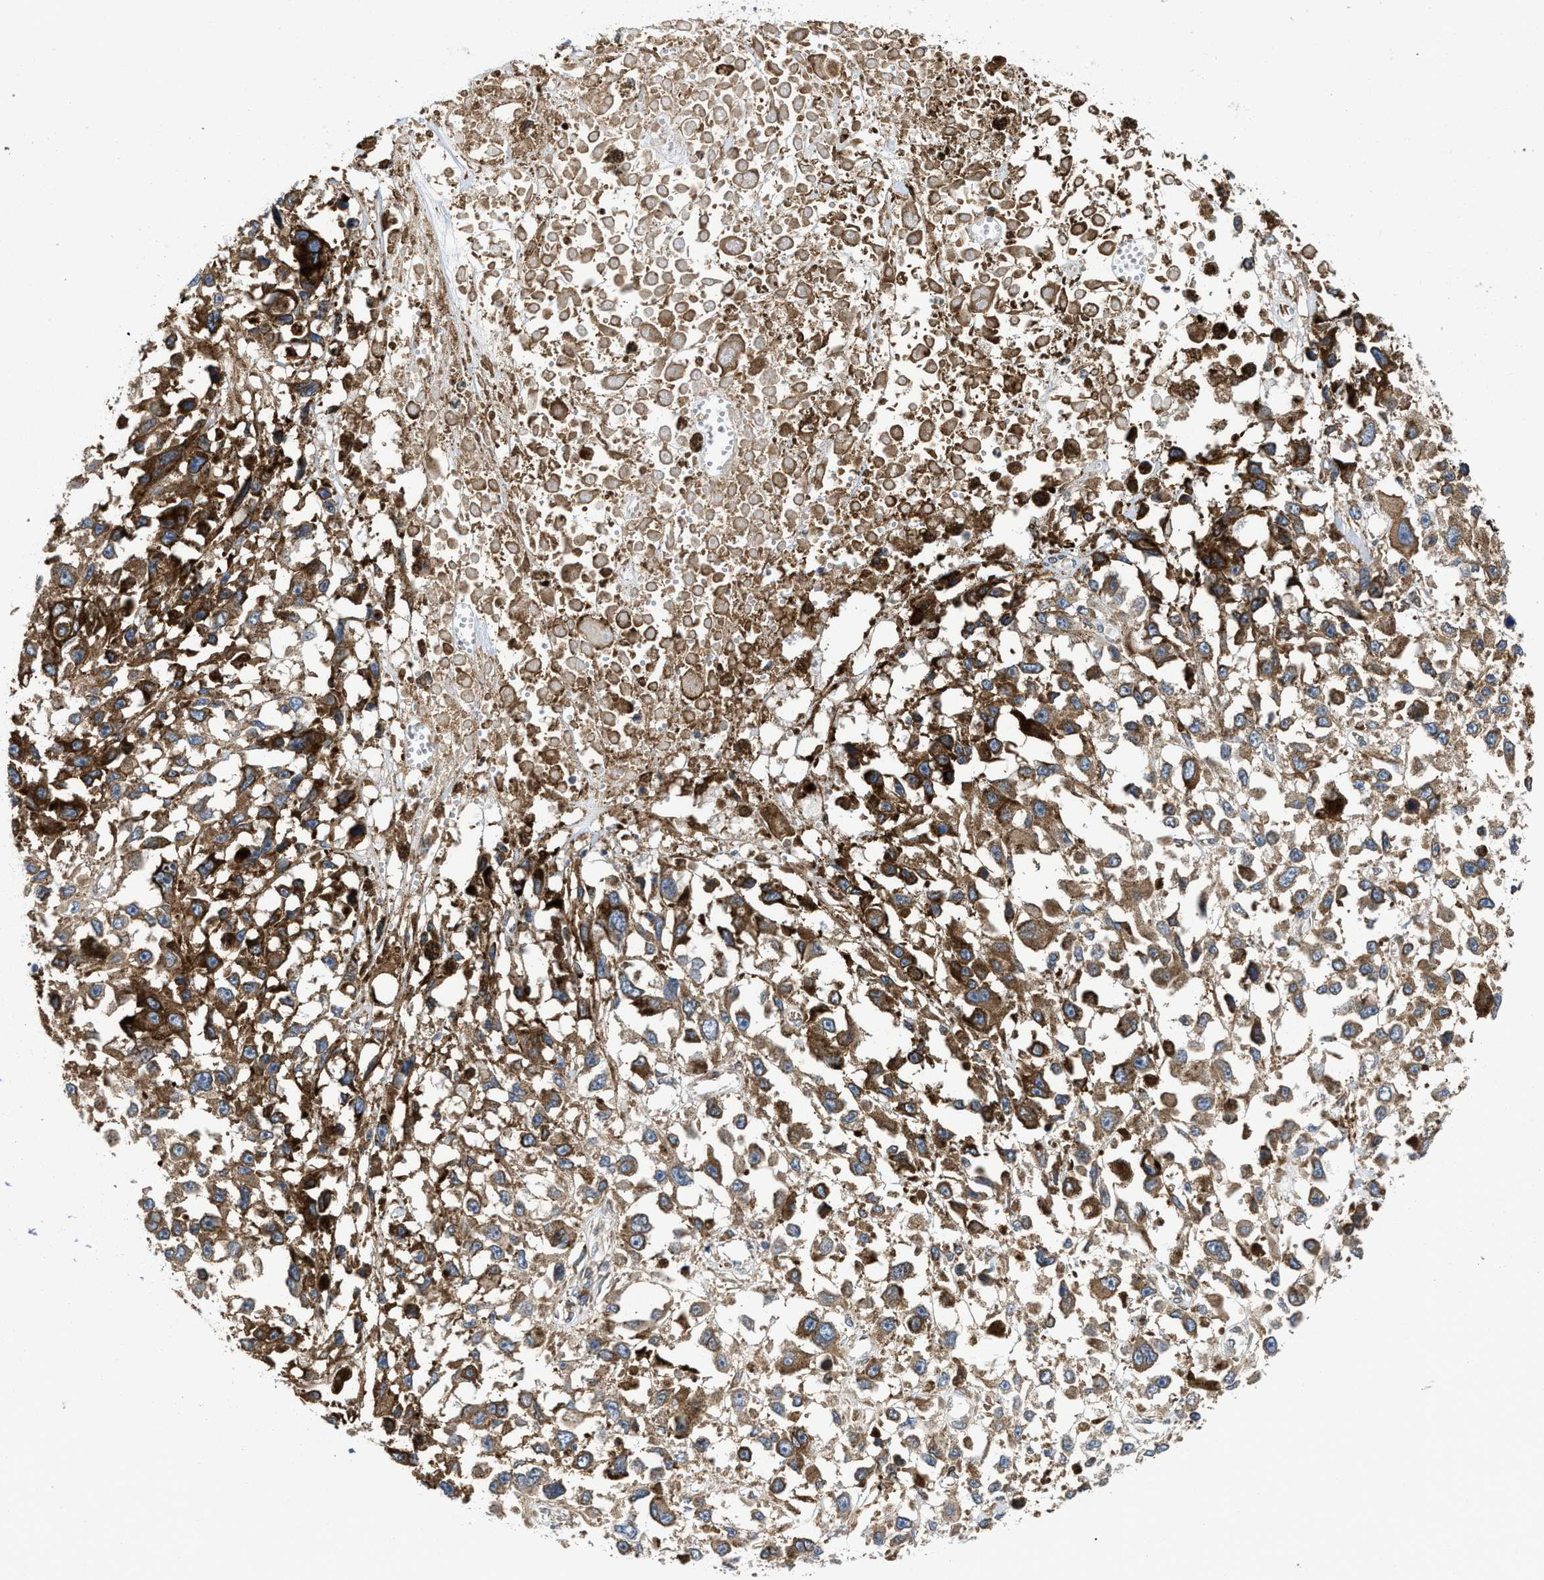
{"staining": {"intensity": "moderate", "quantity": ">75%", "location": "cytoplasmic/membranous"}, "tissue": "melanoma", "cell_type": "Tumor cells", "image_type": "cancer", "snomed": [{"axis": "morphology", "description": "Malignant melanoma, Metastatic site"}, {"axis": "topography", "description": "Lymph node"}], "caption": "High-power microscopy captured an IHC histopathology image of malignant melanoma (metastatic site), revealing moderate cytoplasmic/membranous positivity in approximately >75% of tumor cells.", "gene": "ERLIN2", "patient": {"sex": "male", "age": 59}}